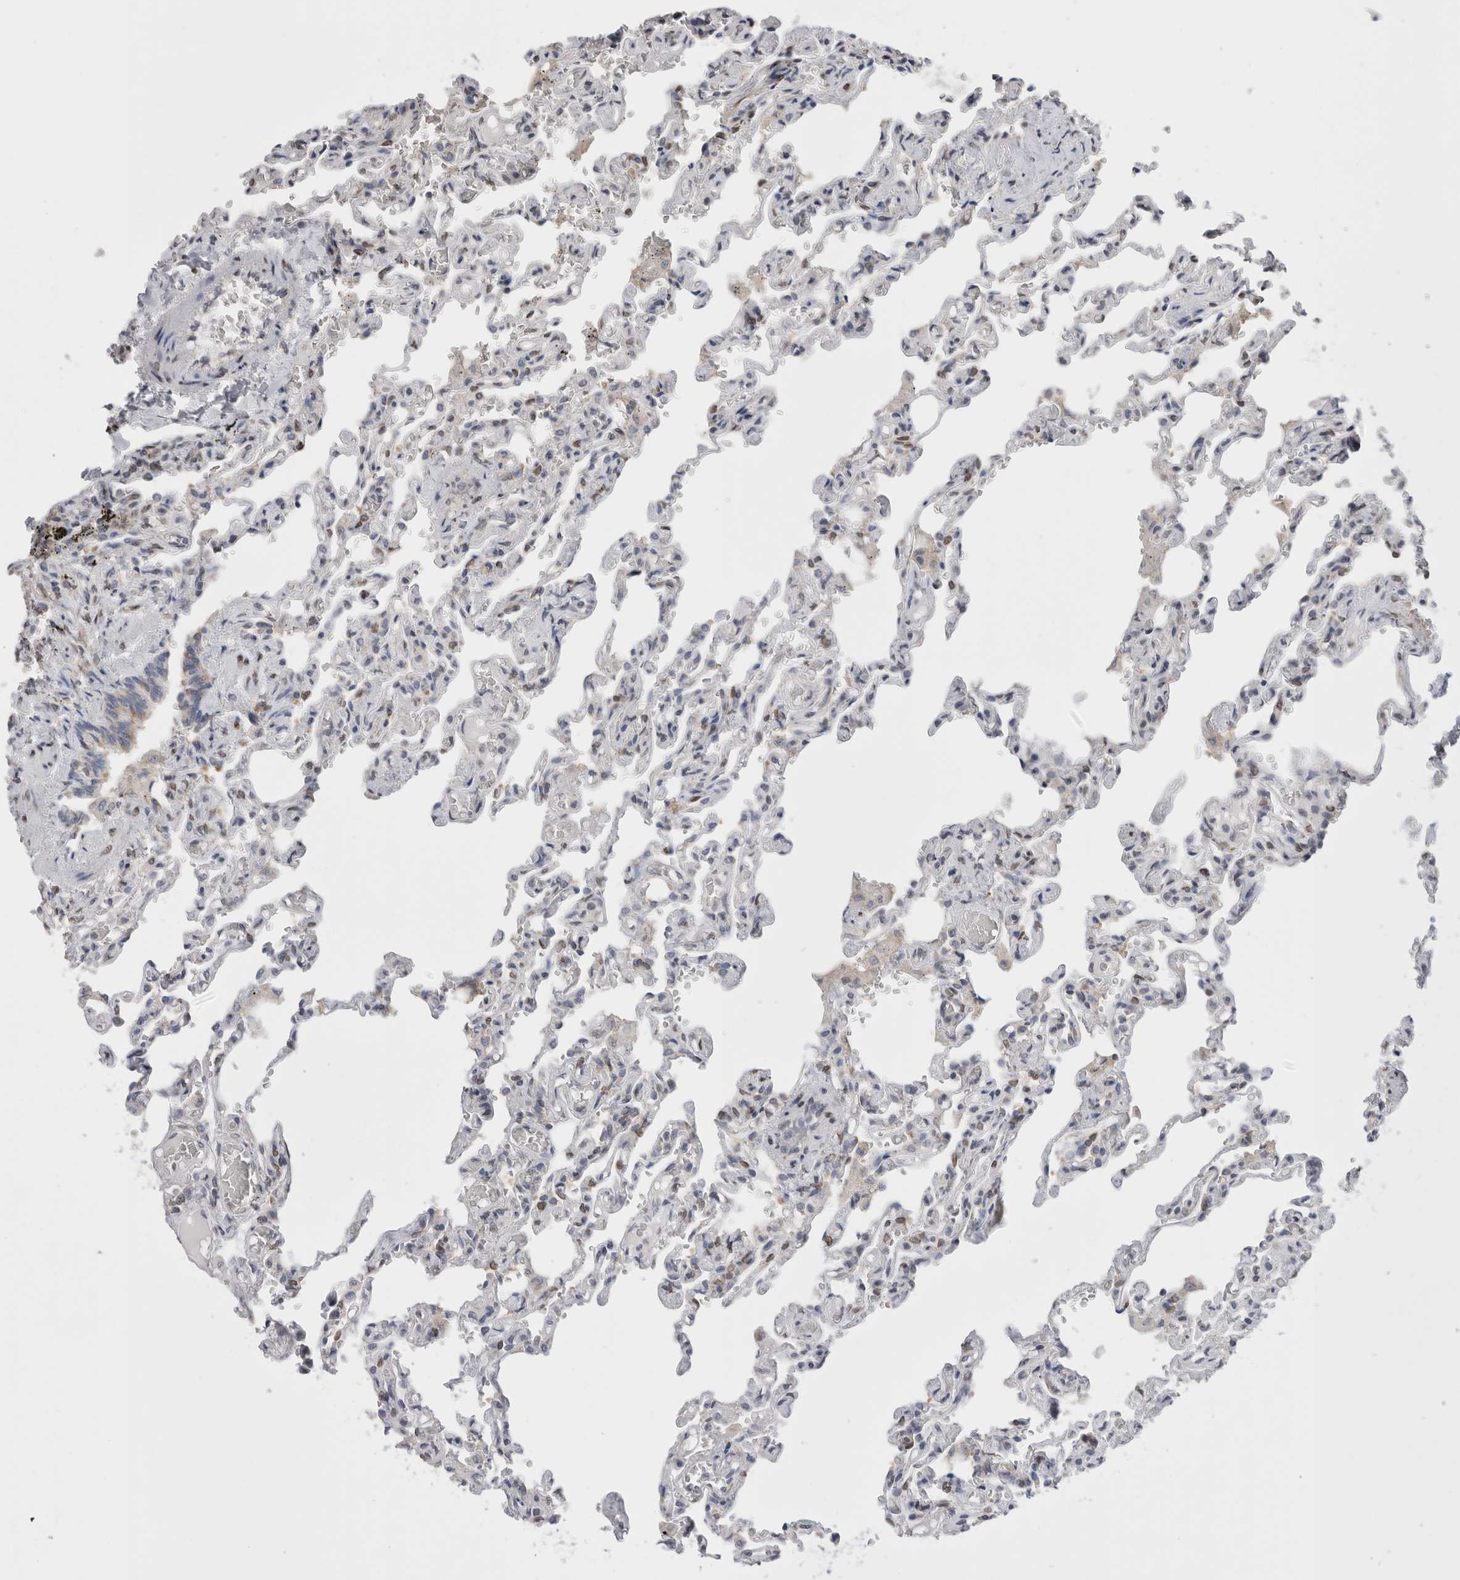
{"staining": {"intensity": "weak", "quantity": "<25%", "location": "nuclear"}, "tissue": "lung", "cell_type": "Alveolar cells", "image_type": "normal", "snomed": [{"axis": "morphology", "description": "Normal tissue, NOS"}, {"axis": "topography", "description": "Lung"}], "caption": "Alveolar cells show no significant protein expression in normal lung. (DAB (3,3'-diaminobenzidine) immunohistochemistry, high magnification).", "gene": "VCPIP1", "patient": {"sex": "male", "age": 21}}